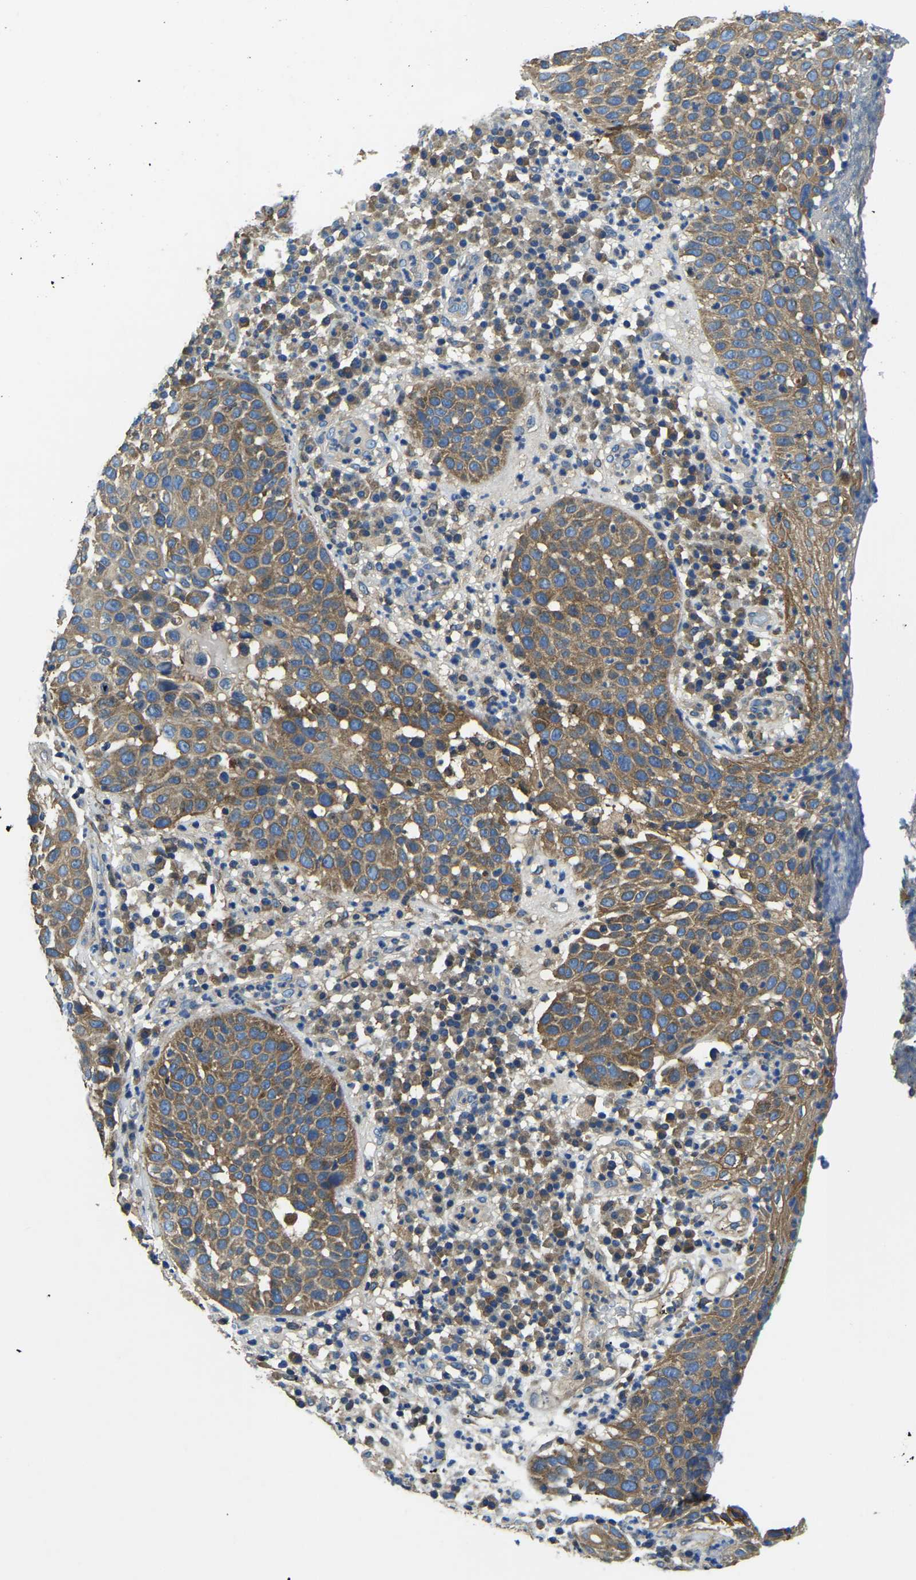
{"staining": {"intensity": "moderate", "quantity": ">75%", "location": "cytoplasmic/membranous"}, "tissue": "skin cancer", "cell_type": "Tumor cells", "image_type": "cancer", "snomed": [{"axis": "morphology", "description": "Squamous cell carcinoma in situ, NOS"}, {"axis": "morphology", "description": "Squamous cell carcinoma, NOS"}, {"axis": "topography", "description": "Skin"}], "caption": "Immunohistochemistry (IHC) of human skin squamous cell carcinoma reveals medium levels of moderate cytoplasmic/membranous staining in approximately >75% of tumor cells.", "gene": "STAT2", "patient": {"sex": "male", "age": 93}}